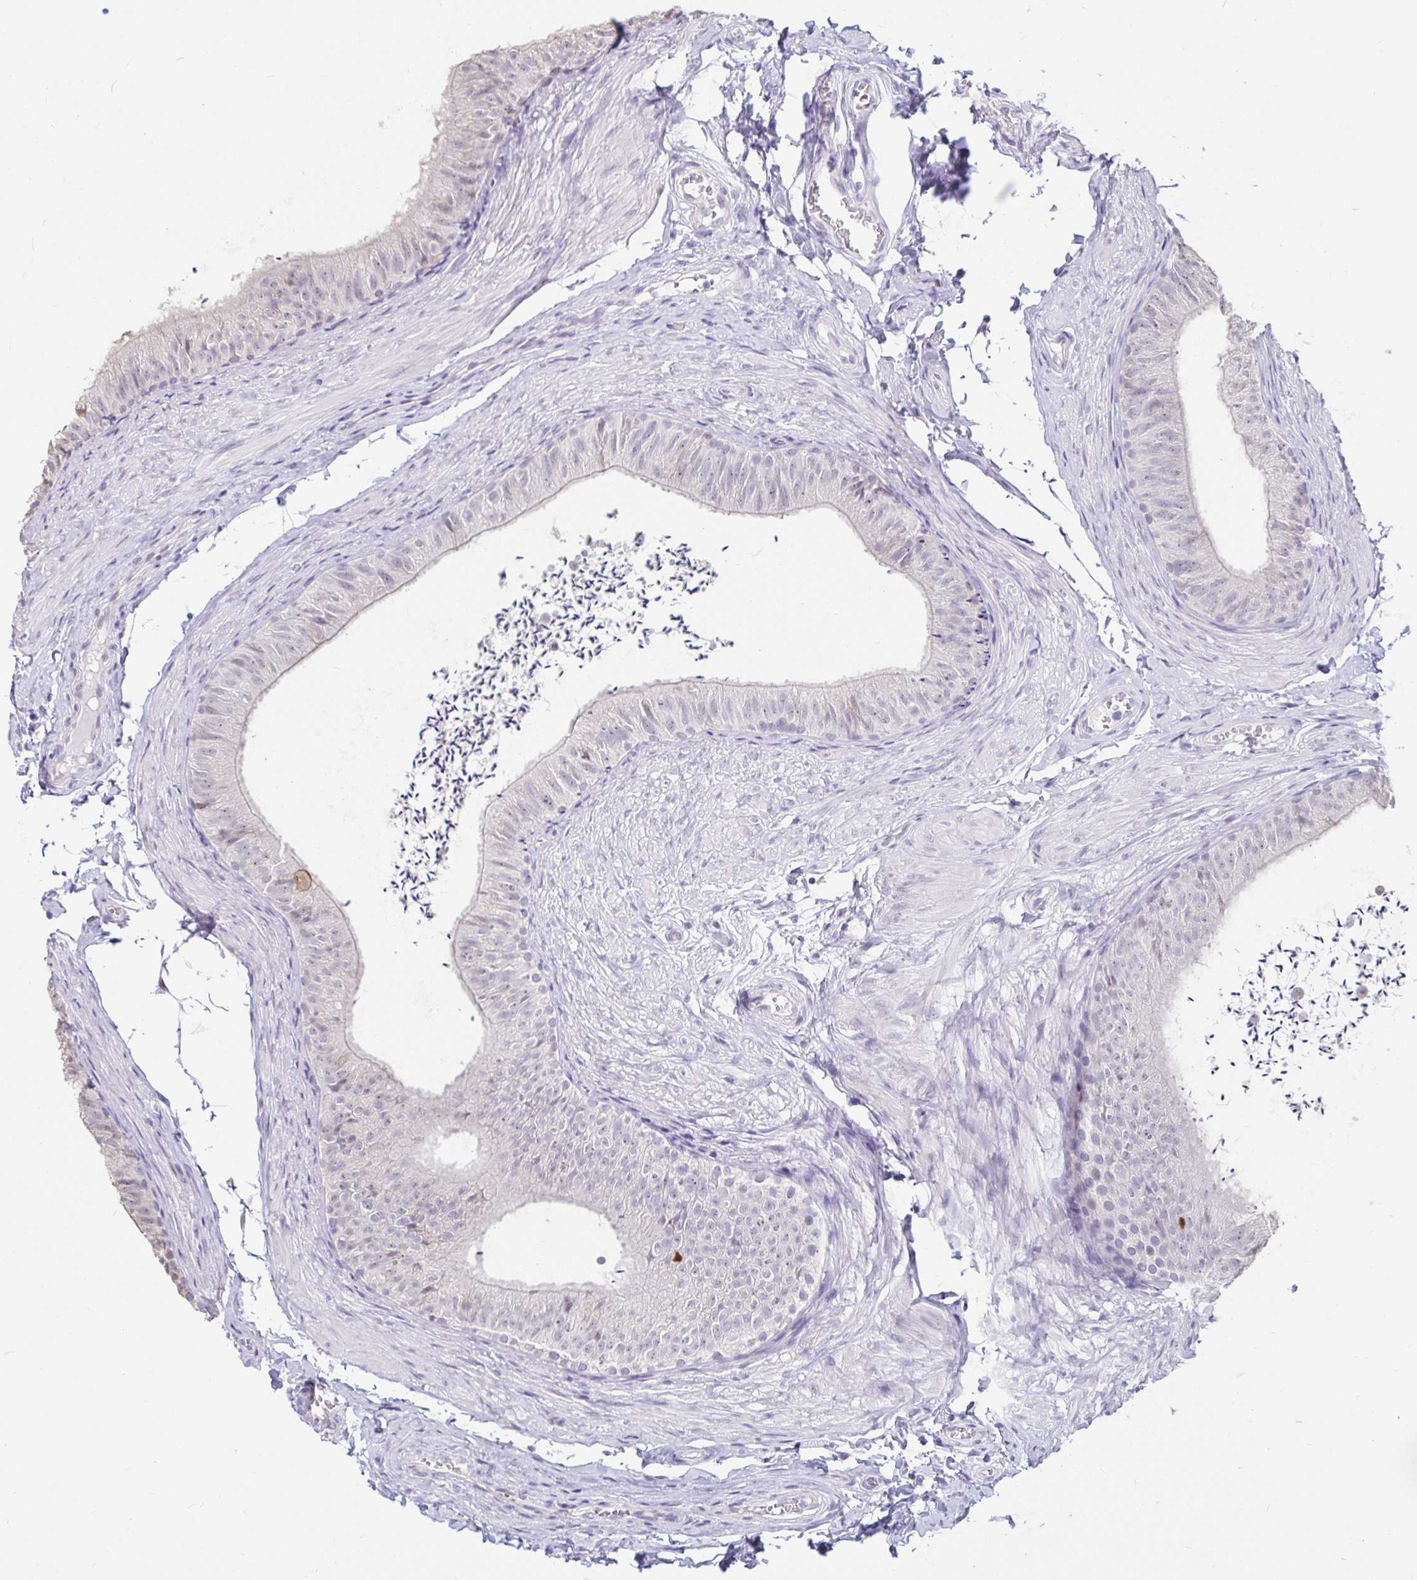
{"staining": {"intensity": "strong", "quantity": "<25%", "location": "nuclear"}, "tissue": "epididymis", "cell_type": "Glandular cells", "image_type": "normal", "snomed": [{"axis": "morphology", "description": "Normal tissue, NOS"}, {"axis": "topography", "description": "Epididymis, spermatic cord, NOS"}, {"axis": "topography", "description": "Epididymis"}, {"axis": "topography", "description": "Peripheral nerve tissue"}], "caption": "High-magnification brightfield microscopy of benign epididymis stained with DAB (brown) and counterstained with hematoxylin (blue). glandular cells exhibit strong nuclear positivity is seen in approximately<25% of cells.", "gene": "ANLN", "patient": {"sex": "male", "age": 29}}